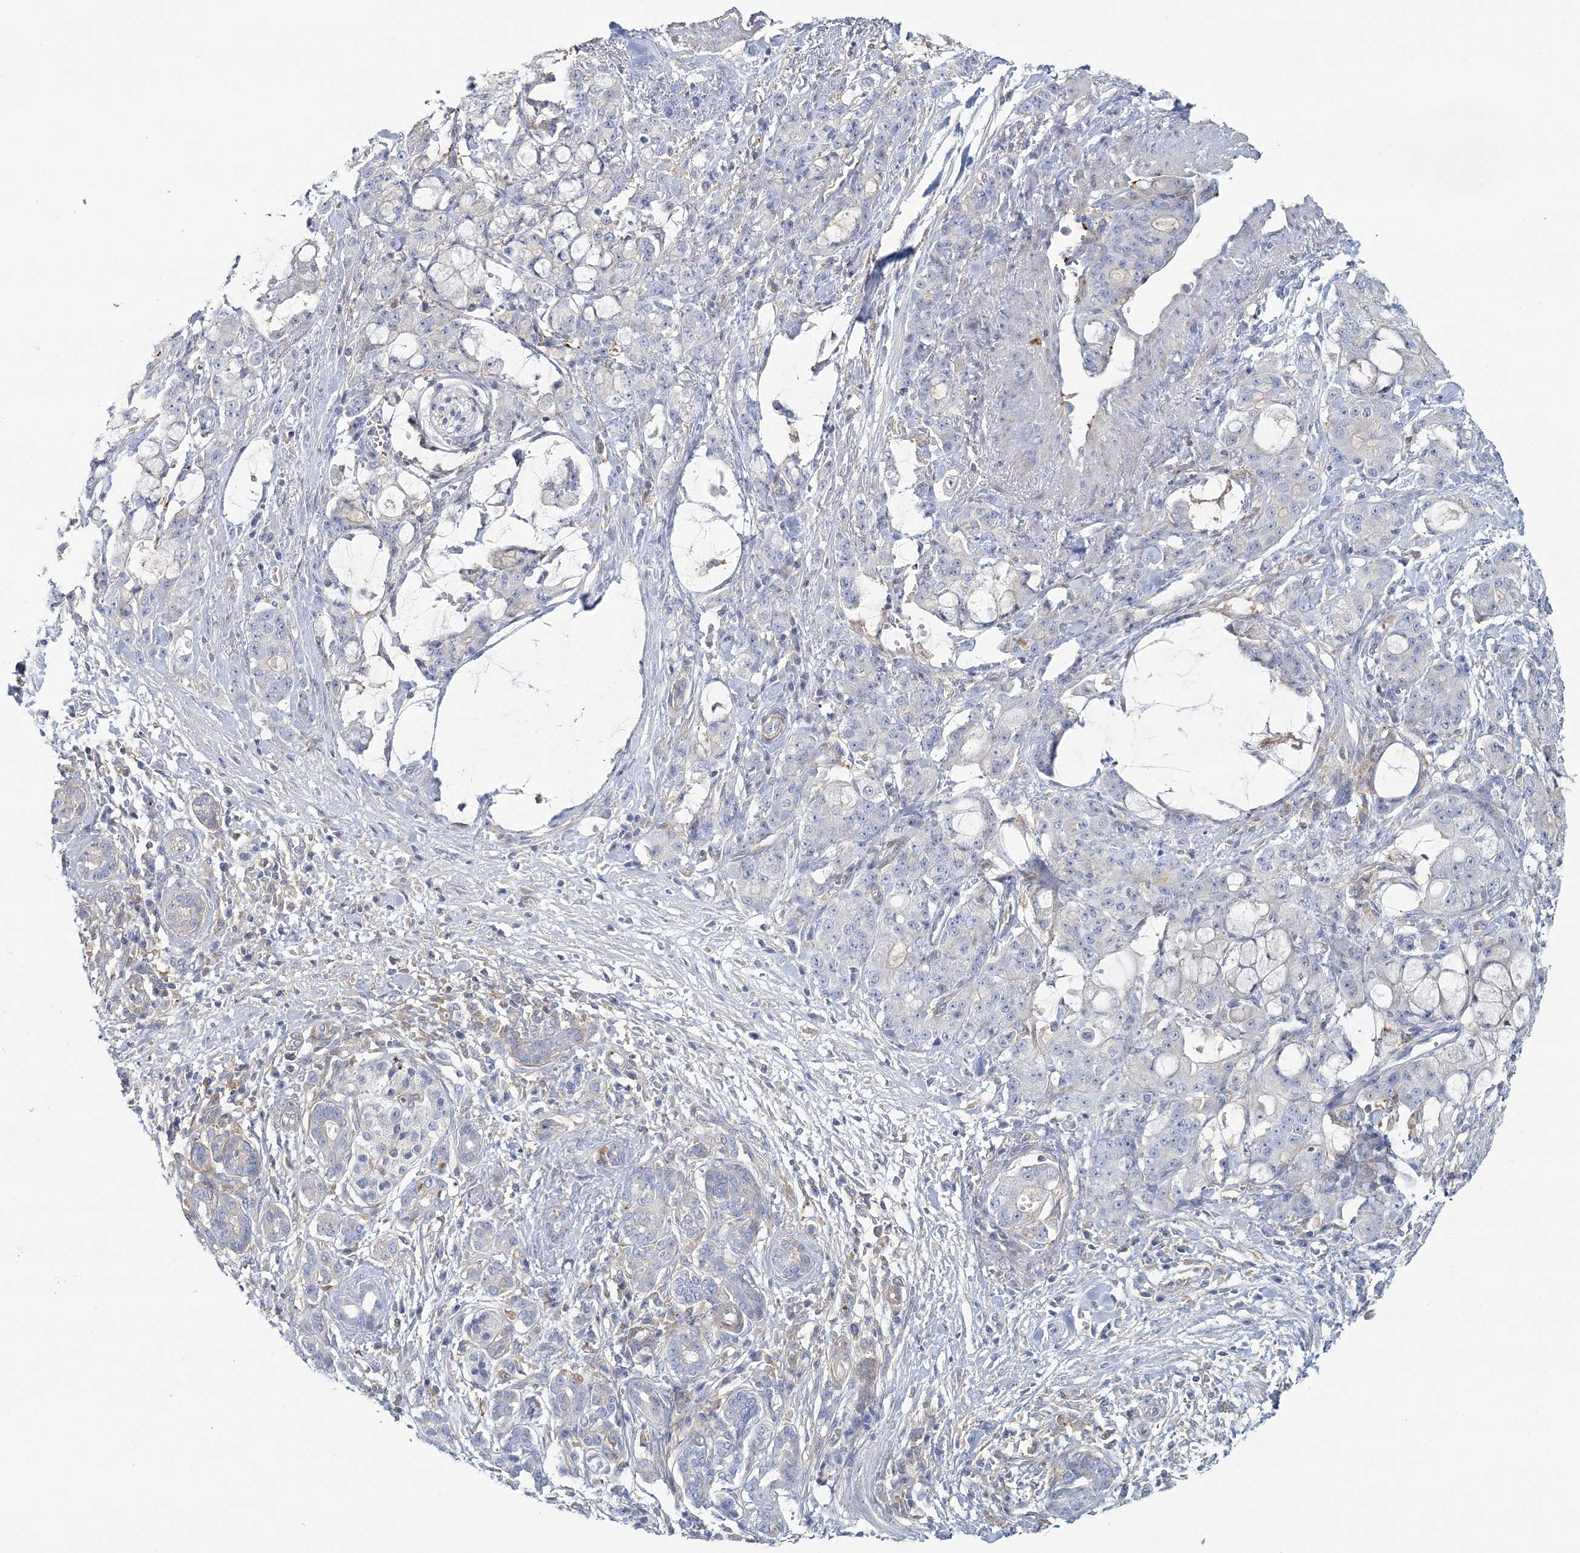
{"staining": {"intensity": "negative", "quantity": "none", "location": "none"}, "tissue": "pancreatic cancer", "cell_type": "Tumor cells", "image_type": "cancer", "snomed": [{"axis": "morphology", "description": "Adenocarcinoma, NOS"}, {"axis": "topography", "description": "Pancreas"}], "caption": "A high-resolution image shows IHC staining of pancreatic cancer, which shows no significant staining in tumor cells. Brightfield microscopy of immunohistochemistry stained with DAB (3,3'-diaminobenzidine) (brown) and hematoxylin (blue), captured at high magnification.", "gene": "CUEDC2", "patient": {"sex": "female", "age": 73}}